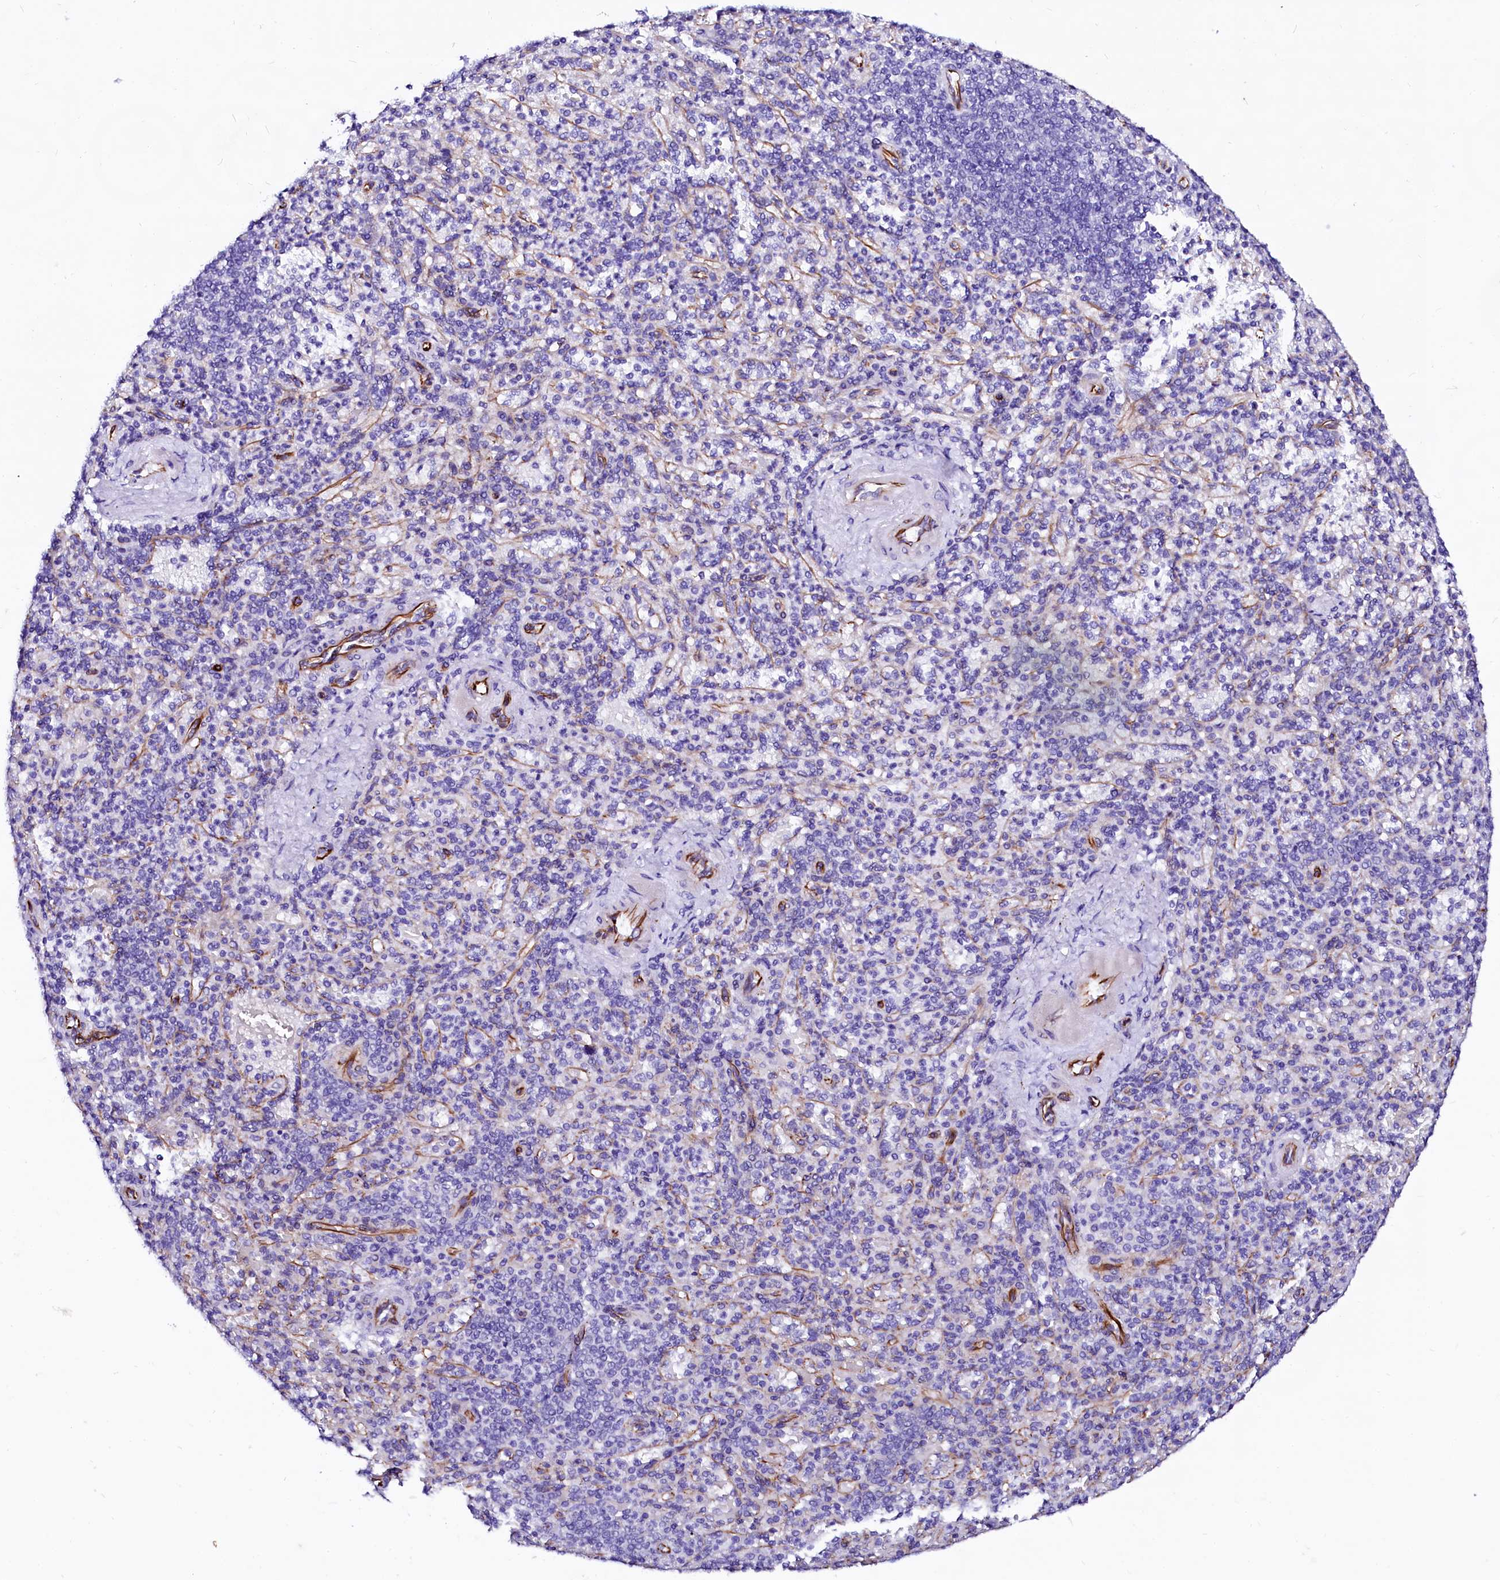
{"staining": {"intensity": "negative", "quantity": "none", "location": "none"}, "tissue": "spleen", "cell_type": "Cells in red pulp", "image_type": "normal", "snomed": [{"axis": "morphology", "description": "Normal tissue, NOS"}, {"axis": "topography", "description": "Spleen"}], "caption": "The histopathology image demonstrates no staining of cells in red pulp in normal spleen. The staining is performed using DAB (3,3'-diaminobenzidine) brown chromogen with nuclei counter-stained in using hematoxylin.", "gene": "SFR1", "patient": {"sex": "female", "age": 74}}